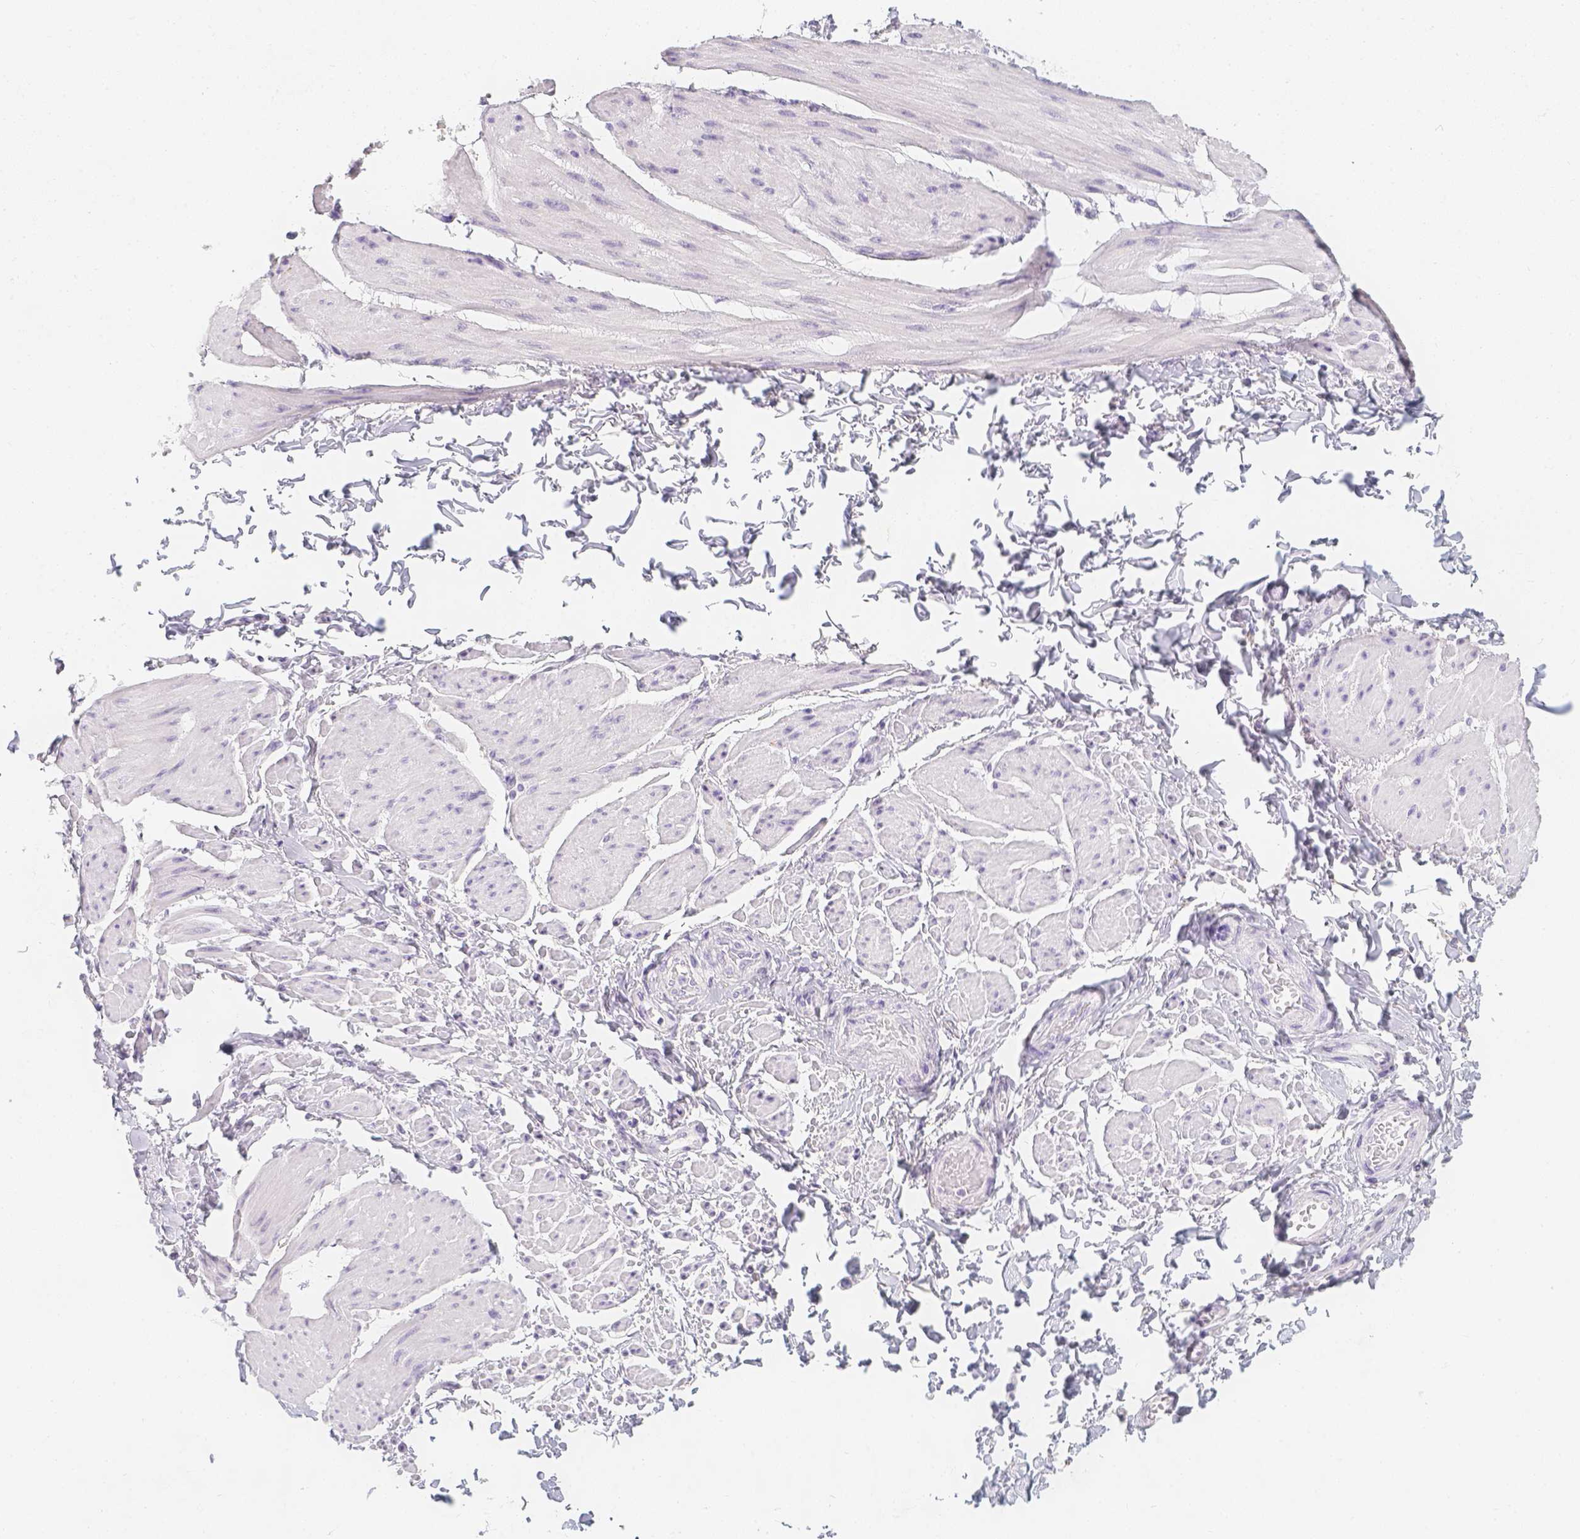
{"staining": {"intensity": "negative", "quantity": "none", "location": "none"}, "tissue": "adipose tissue", "cell_type": "Adipocytes", "image_type": "normal", "snomed": [{"axis": "morphology", "description": "Normal tissue, NOS"}, {"axis": "topography", "description": "Prostate"}, {"axis": "topography", "description": "Peripheral nerve tissue"}], "caption": "Adipocytes show no significant expression in normal adipose tissue. The staining was performed using DAB (3,3'-diaminobenzidine) to visualize the protein expression in brown, while the nuclei were stained in blue with hematoxylin (Magnification: 20x).", "gene": "SLC18A1", "patient": {"sex": "male", "age": 55}}